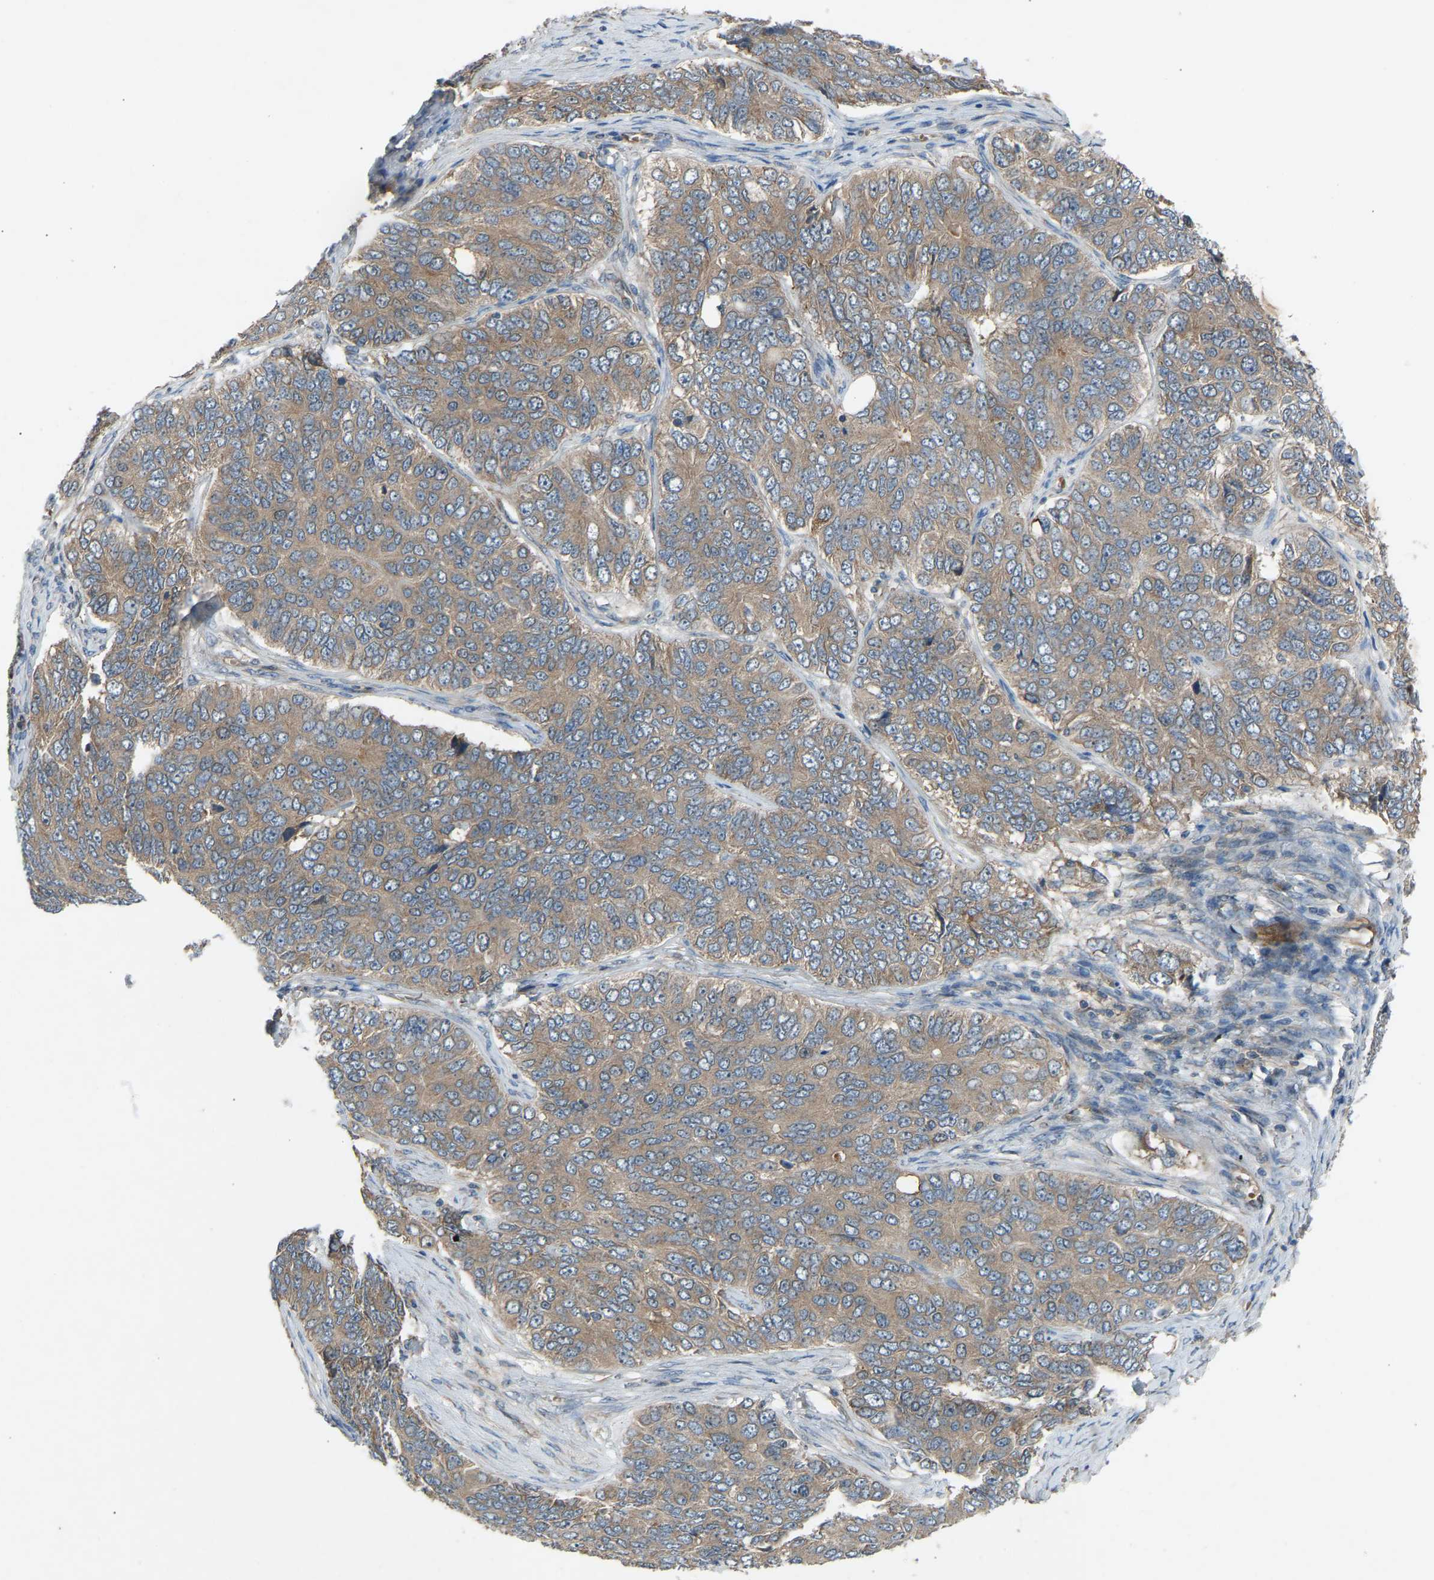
{"staining": {"intensity": "weak", "quantity": ">75%", "location": "cytoplasmic/membranous"}, "tissue": "ovarian cancer", "cell_type": "Tumor cells", "image_type": "cancer", "snomed": [{"axis": "morphology", "description": "Carcinoma, endometroid"}, {"axis": "topography", "description": "Ovary"}], "caption": "High-power microscopy captured an IHC image of ovarian cancer, revealing weak cytoplasmic/membranous positivity in approximately >75% of tumor cells. (Brightfield microscopy of DAB IHC at high magnification).", "gene": "GAS2L1", "patient": {"sex": "female", "age": 51}}